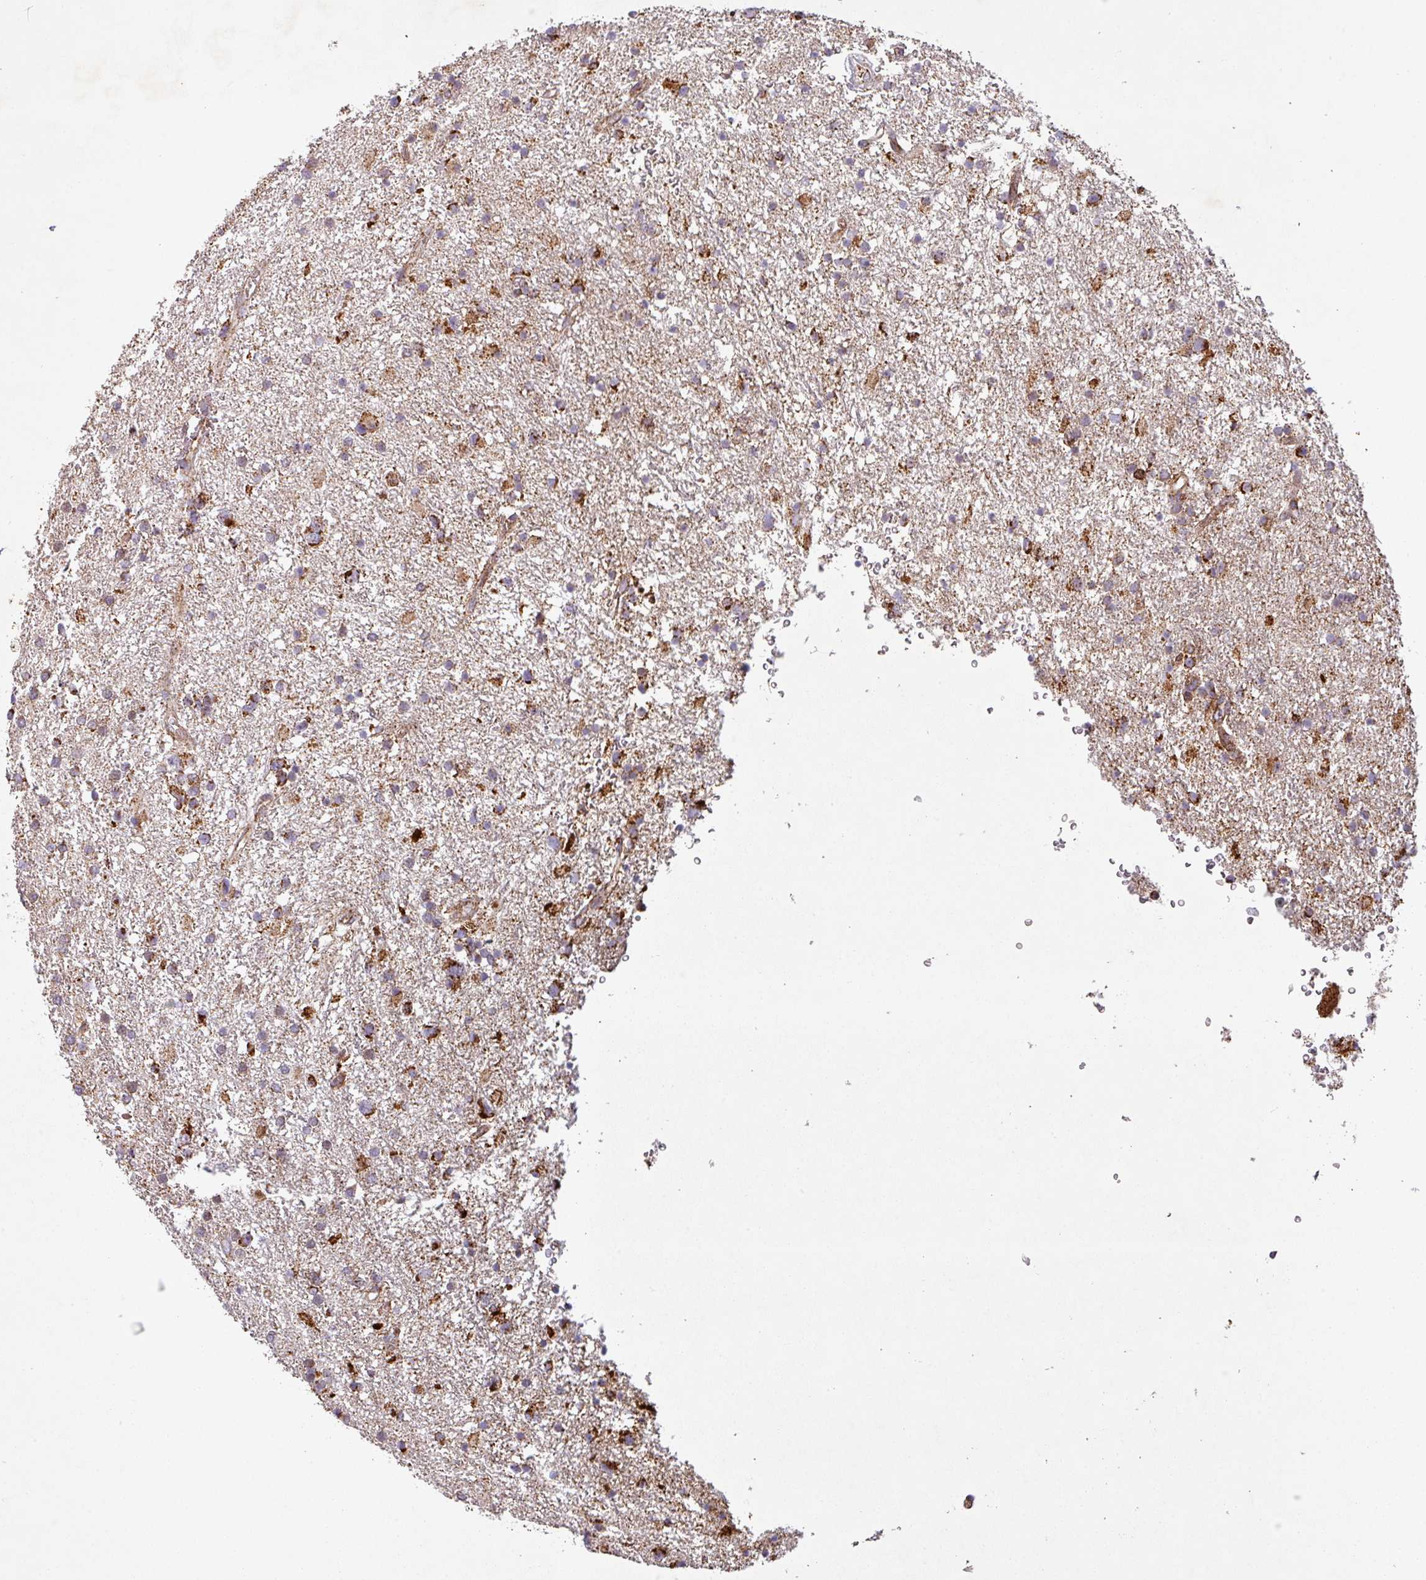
{"staining": {"intensity": "strong", "quantity": "25%-75%", "location": "cytoplasmic/membranous"}, "tissue": "glioma", "cell_type": "Tumor cells", "image_type": "cancer", "snomed": [{"axis": "morphology", "description": "Glioma, malignant, Low grade"}, {"axis": "topography", "description": "Brain"}], "caption": "Immunohistochemistry of malignant glioma (low-grade) demonstrates high levels of strong cytoplasmic/membranous positivity in about 25%-75% of tumor cells. (Brightfield microscopy of DAB IHC at high magnification).", "gene": "GPD2", "patient": {"sex": "female", "age": 32}}